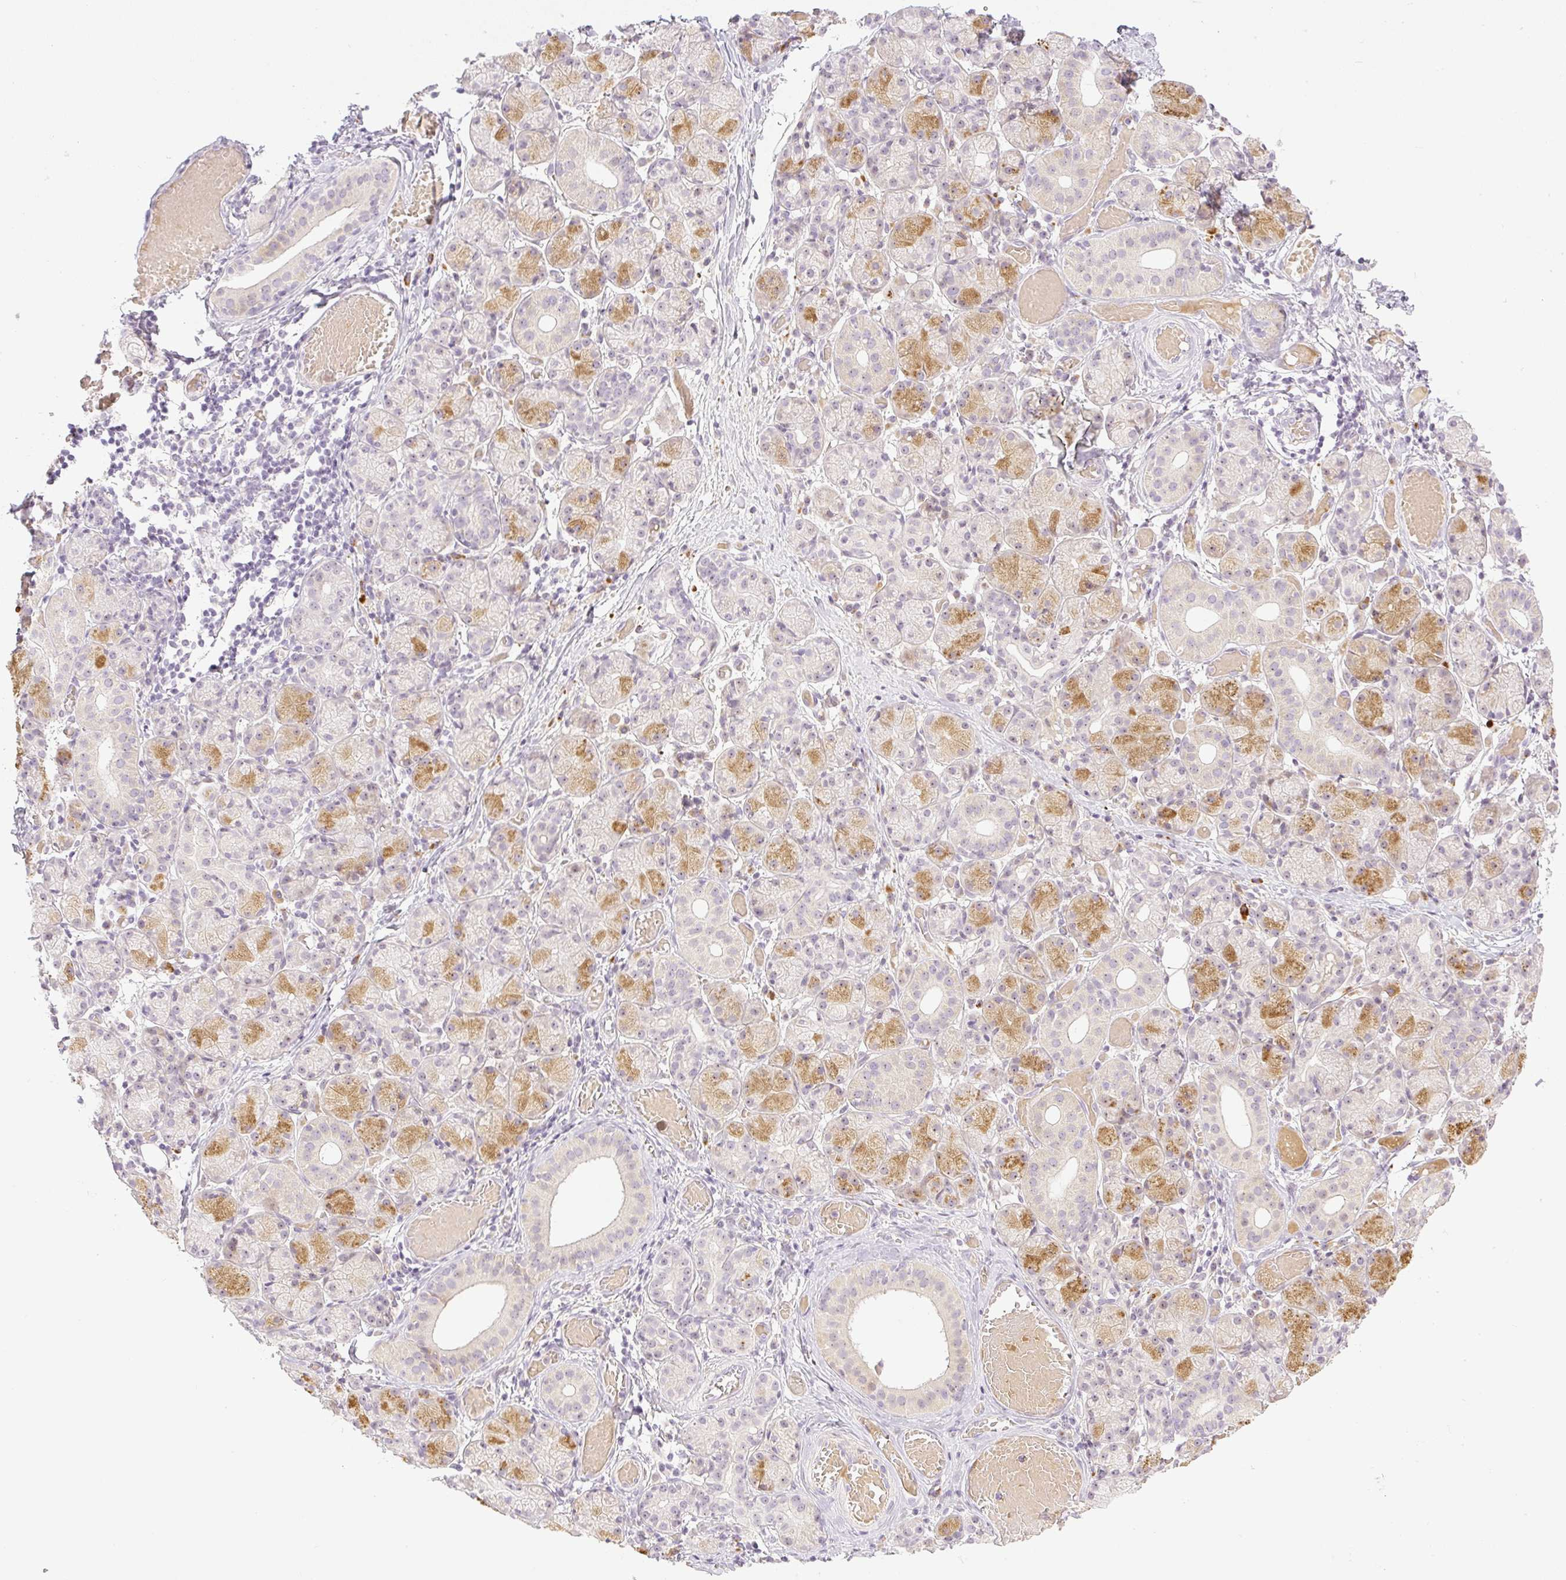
{"staining": {"intensity": "moderate", "quantity": "25%-75%", "location": "cytoplasmic/membranous,nuclear"}, "tissue": "salivary gland", "cell_type": "Glandular cells", "image_type": "normal", "snomed": [{"axis": "morphology", "description": "Normal tissue, NOS"}, {"axis": "topography", "description": "Salivary gland"}], "caption": "Immunohistochemistry (DAB) staining of normal human salivary gland displays moderate cytoplasmic/membranous,nuclear protein positivity in about 25%-75% of glandular cells. The protein of interest is shown in brown color, while the nuclei are stained blue.", "gene": "AAR2", "patient": {"sex": "female", "age": 24}}